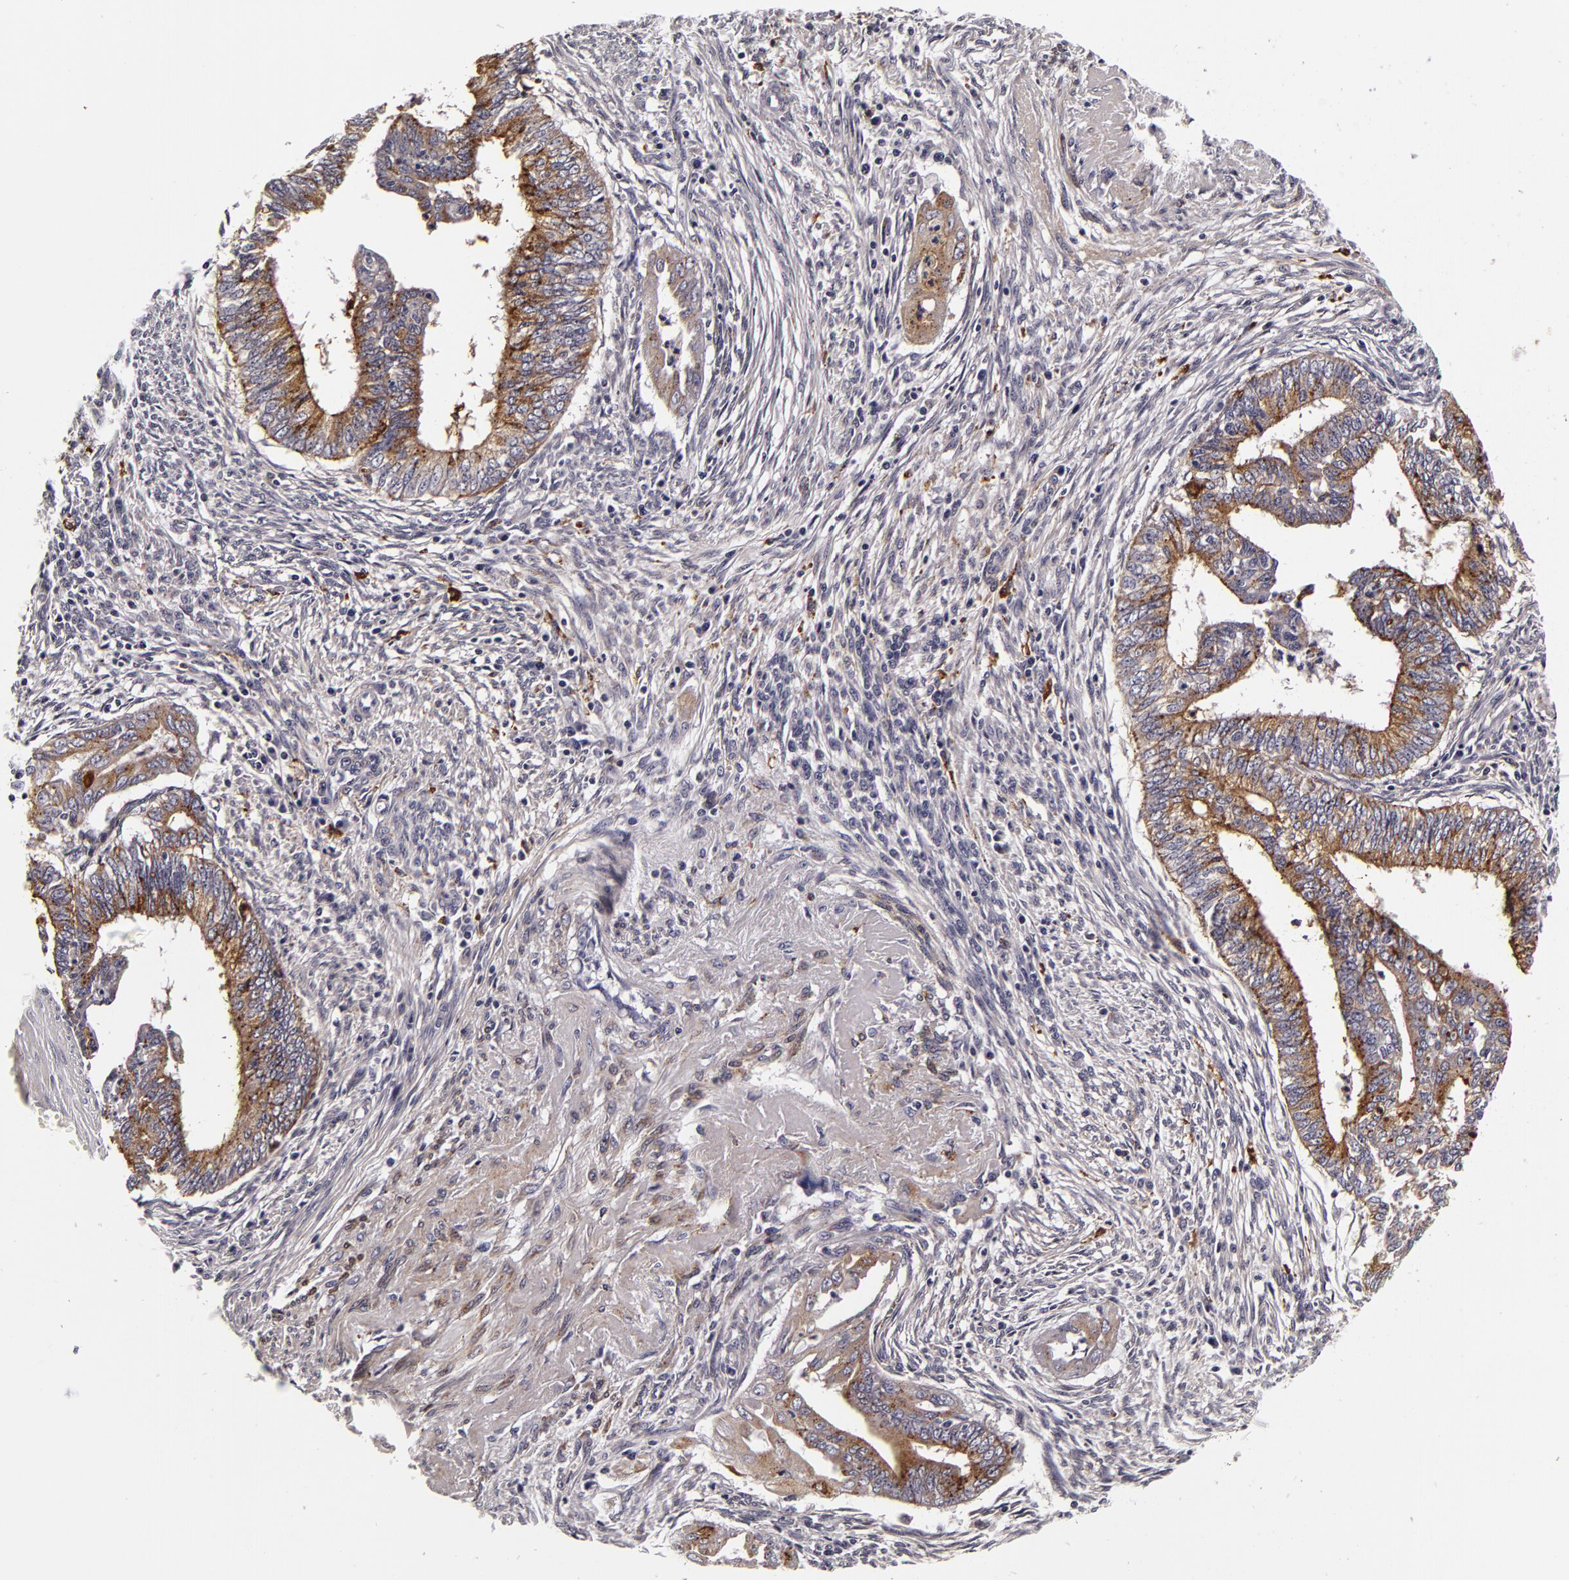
{"staining": {"intensity": "moderate", "quantity": "25%-75%", "location": "cytoplasmic/membranous"}, "tissue": "endometrial cancer", "cell_type": "Tumor cells", "image_type": "cancer", "snomed": [{"axis": "morphology", "description": "Adenocarcinoma, NOS"}, {"axis": "topography", "description": "Endometrium"}], "caption": "Immunohistochemical staining of human endometrial adenocarcinoma displays medium levels of moderate cytoplasmic/membranous protein expression in about 25%-75% of tumor cells.", "gene": "LGALS3BP", "patient": {"sex": "female", "age": 66}}